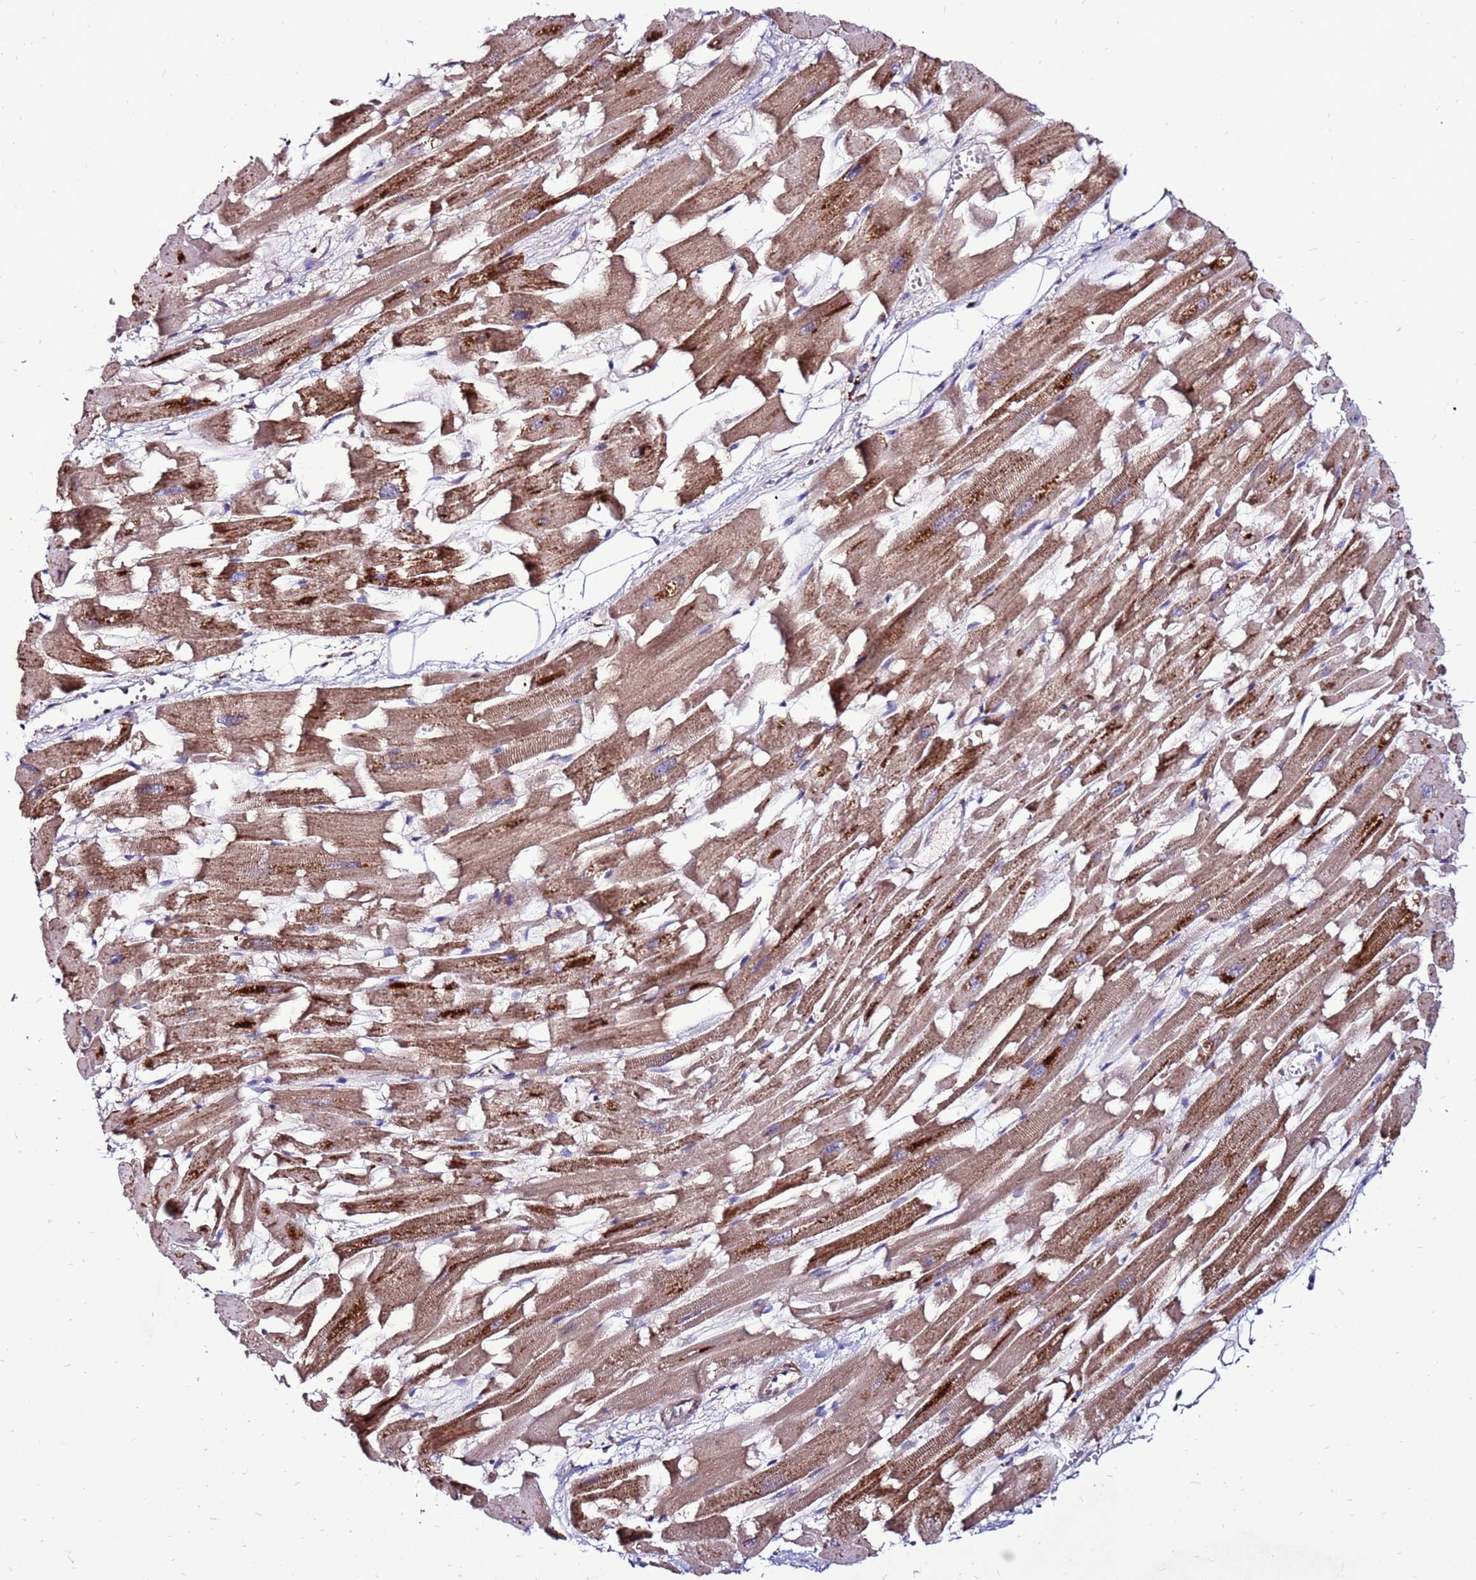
{"staining": {"intensity": "strong", "quantity": ">75%", "location": "cytoplasmic/membranous"}, "tissue": "heart muscle", "cell_type": "Cardiomyocytes", "image_type": "normal", "snomed": [{"axis": "morphology", "description": "Normal tissue, NOS"}, {"axis": "topography", "description": "Heart"}], "caption": "An immunohistochemistry histopathology image of benign tissue is shown. Protein staining in brown shows strong cytoplasmic/membranous positivity in heart muscle within cardiomyocytes.", "gene": "TMEM106C", "patient": {"sex": "female", "age": 64}}